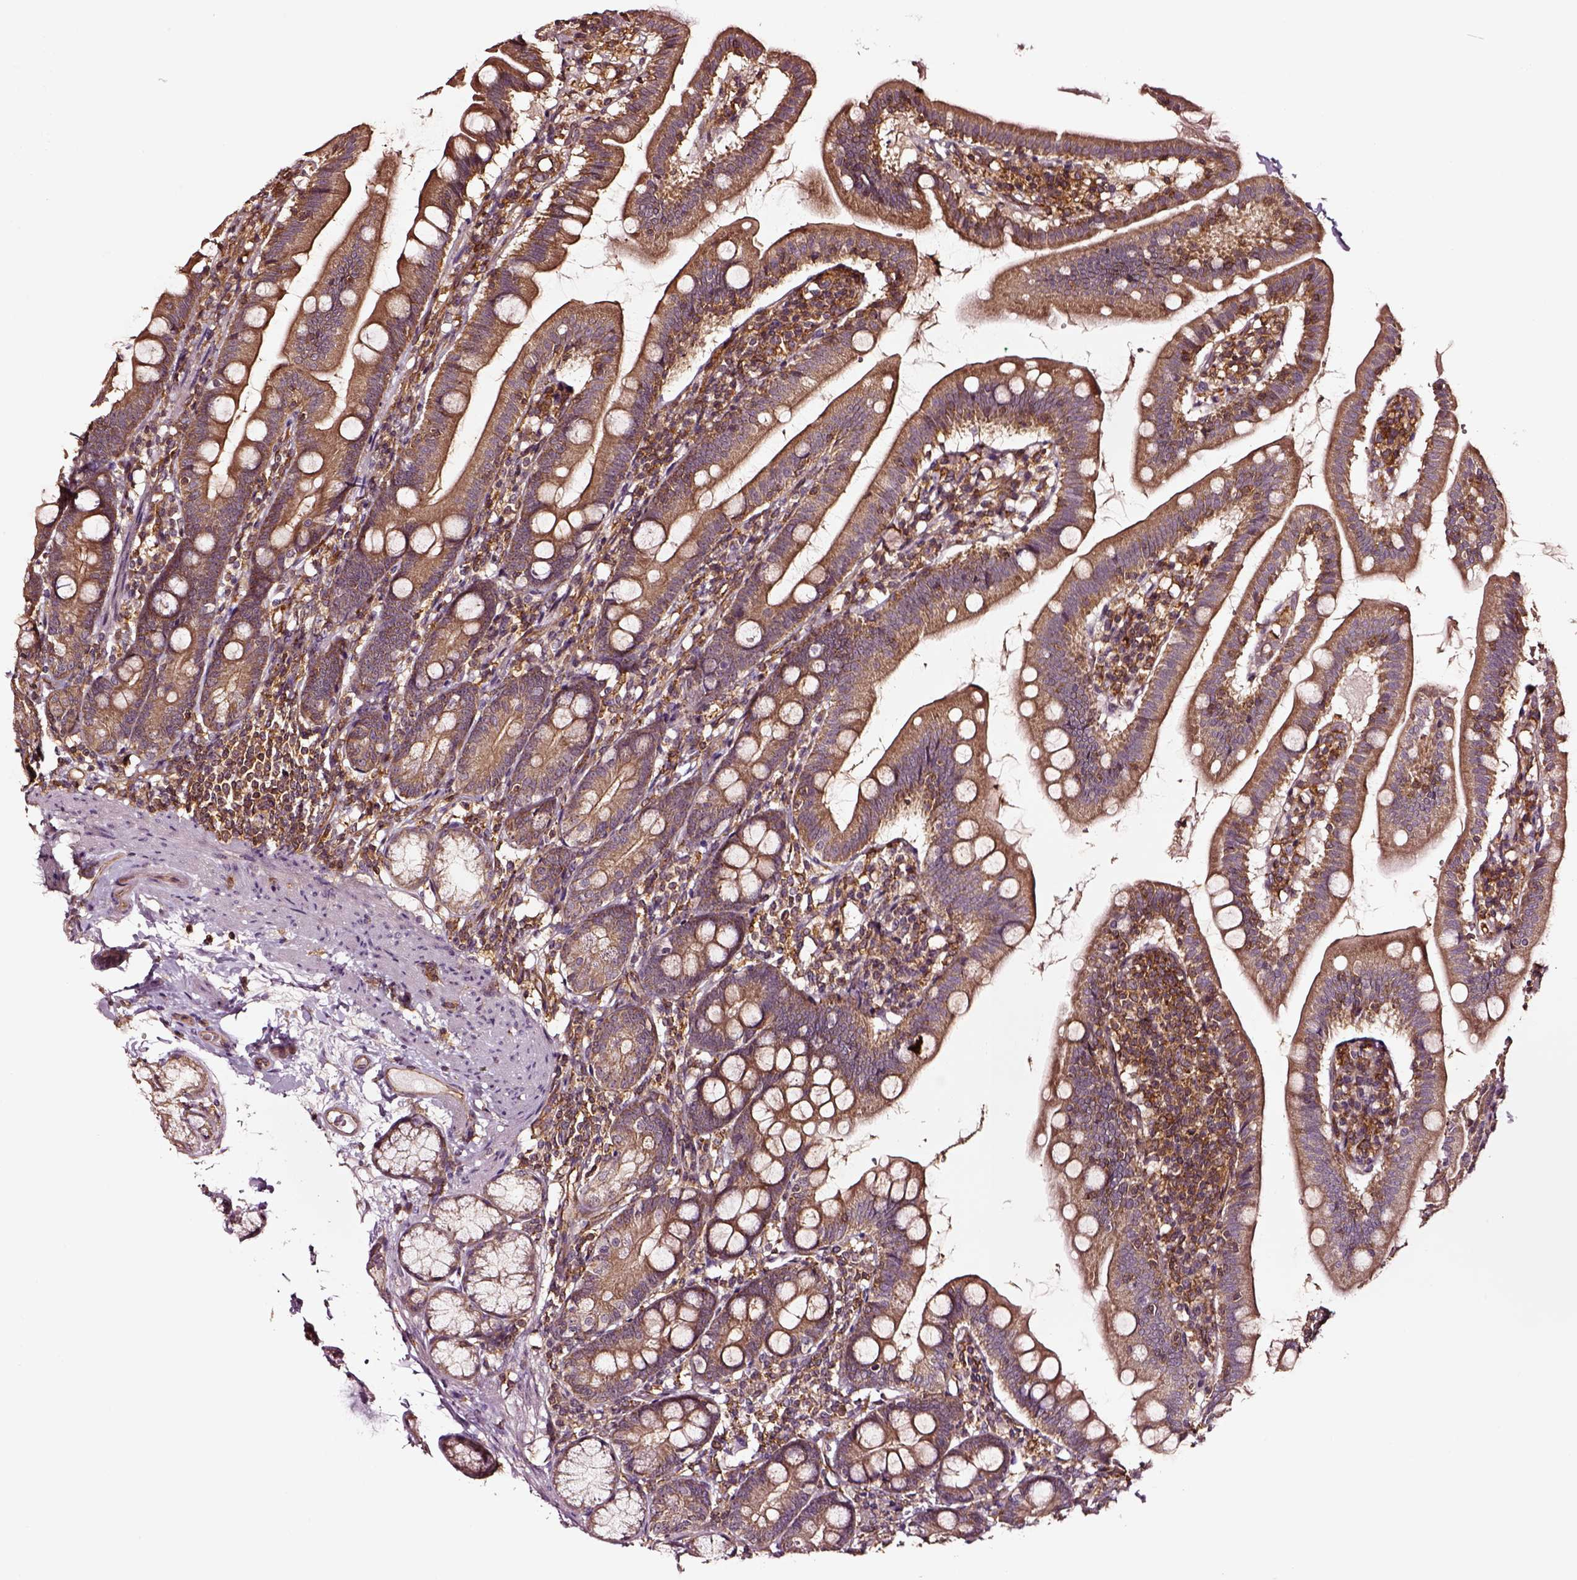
{"staining": {"intensity": "moderate", "quantity": ">75%", "location": "cytoplasmic/membranous"}, "tissue": "duodenum", "cell_type": "Glandular cells", "image_type": "normal", "snomed": [{"axis": "morphology", "description": "Normal tissue, NOS"}, {"axis": "topography", "description": "Duodenum"}], "caption": "Immunohistochemical staining of normal human duodenum exhibits moderate cytoplasmic/membranous protein staining in approximately >75% of glandular cells. Using DAB (brown) and hematoxylin (blue) stains, captured at high magnification using brightfield microscopy.", "gene": "RASSF5", "patient": {"sex": "female", "age": 67}}